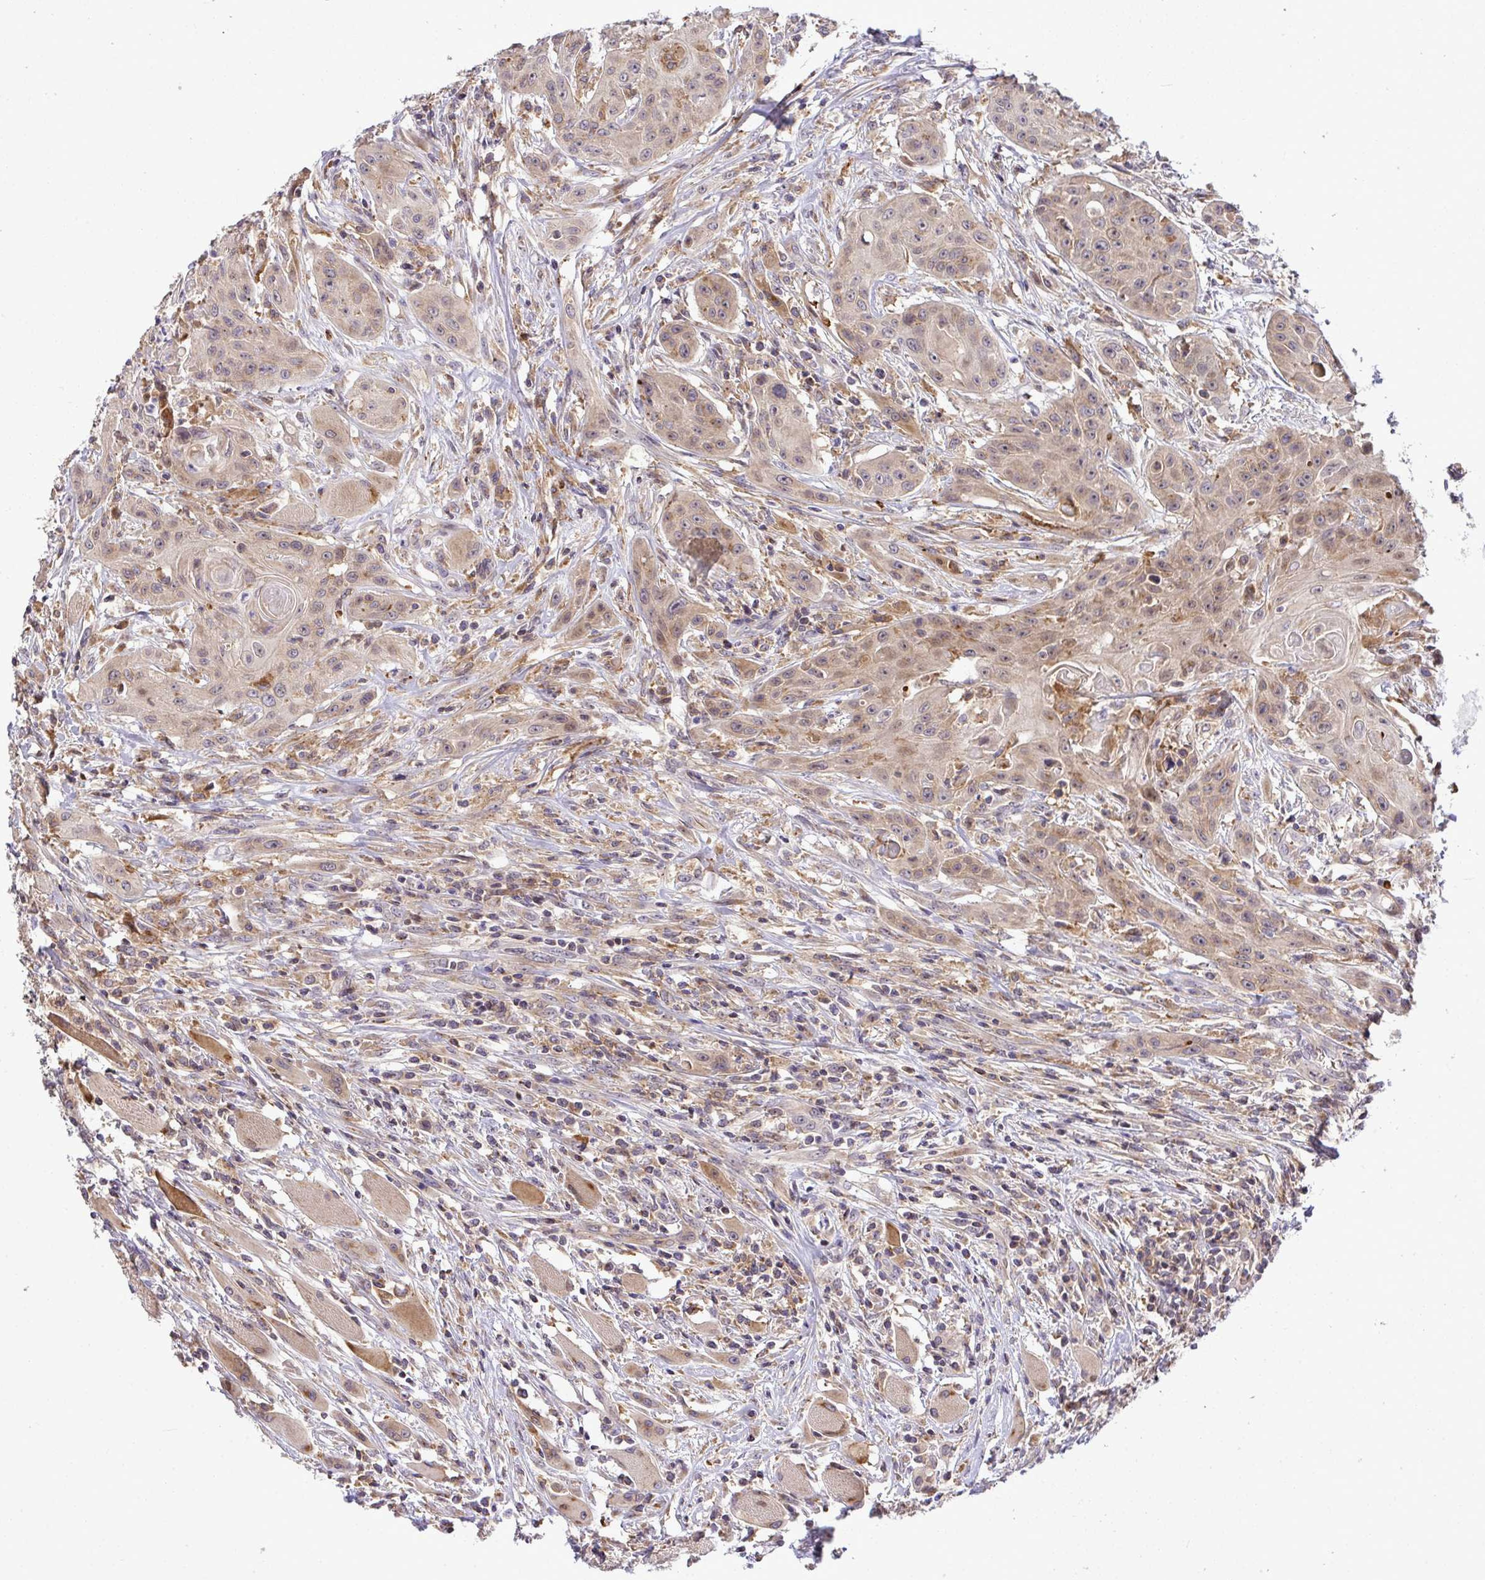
{"staining": {"intensity": "weak", "quantity": "25%-75%", "location": "cytoplasmic/membranous"}, "tissue": "head and neck cancer", "cell_type": "Tumor cells", "image_type": "cancer", "snomed": [{"axis": "morphology", "description": "Squamous cell carcinoma, NOS"}, {"axis": "topography", "description": "Oral tissue"}, {"axis": "topography", "description": "Head-Neck"}, {"axis": "topography", "description": "Neck, NOS"}], "caption": "Squamous cell carcinoma (head and neck) tissue reveals weak cytoplasmic/membranous positivity in approximately 25%-75% of tumor cells, visualized by immunohistochemistry.", "gene": "SLC9A6", "patient": {"sex": "female", "age": 55}}